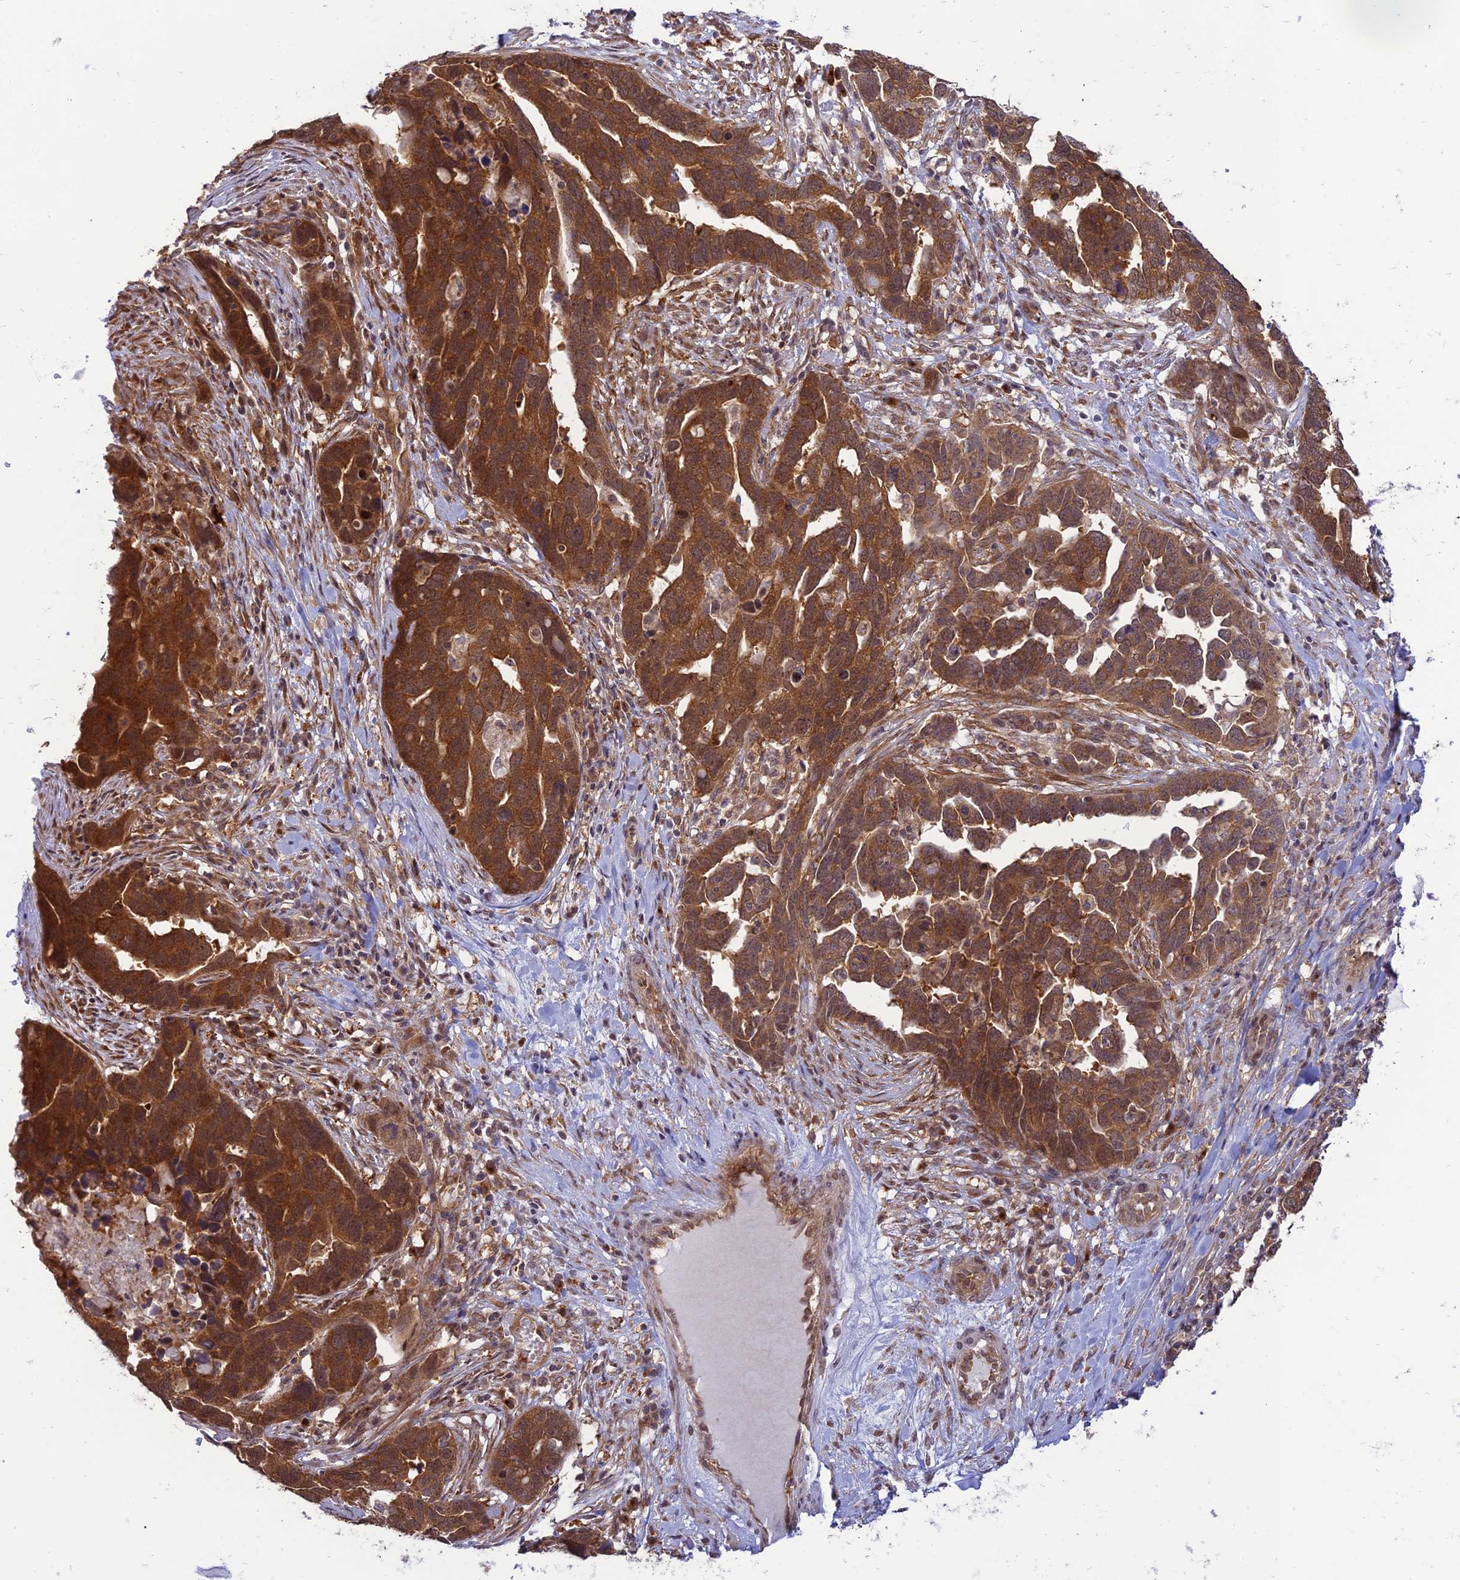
{"staining": {"intensity": "strong", "quantity": ">75%", "location": "cytoplasmic/membranous"}, "tissue": "ovarian cancer", "cell_type": "Tumor cells", "image_type": "cancer", "snomed": [{"axis": "morphology", "description": "Cystadenocarcinoma, serous, NOS"}, {"axis": "topography", "description": "Ovary"}], "caption": "Tumor cells reveal strong cytoplasmic/membranous staining in approximately >75% of cells in serous cystadenocarcinoma (ovarian).", "gene": "GOLGA3", "patient": {"sex": "female", "age": 54}}